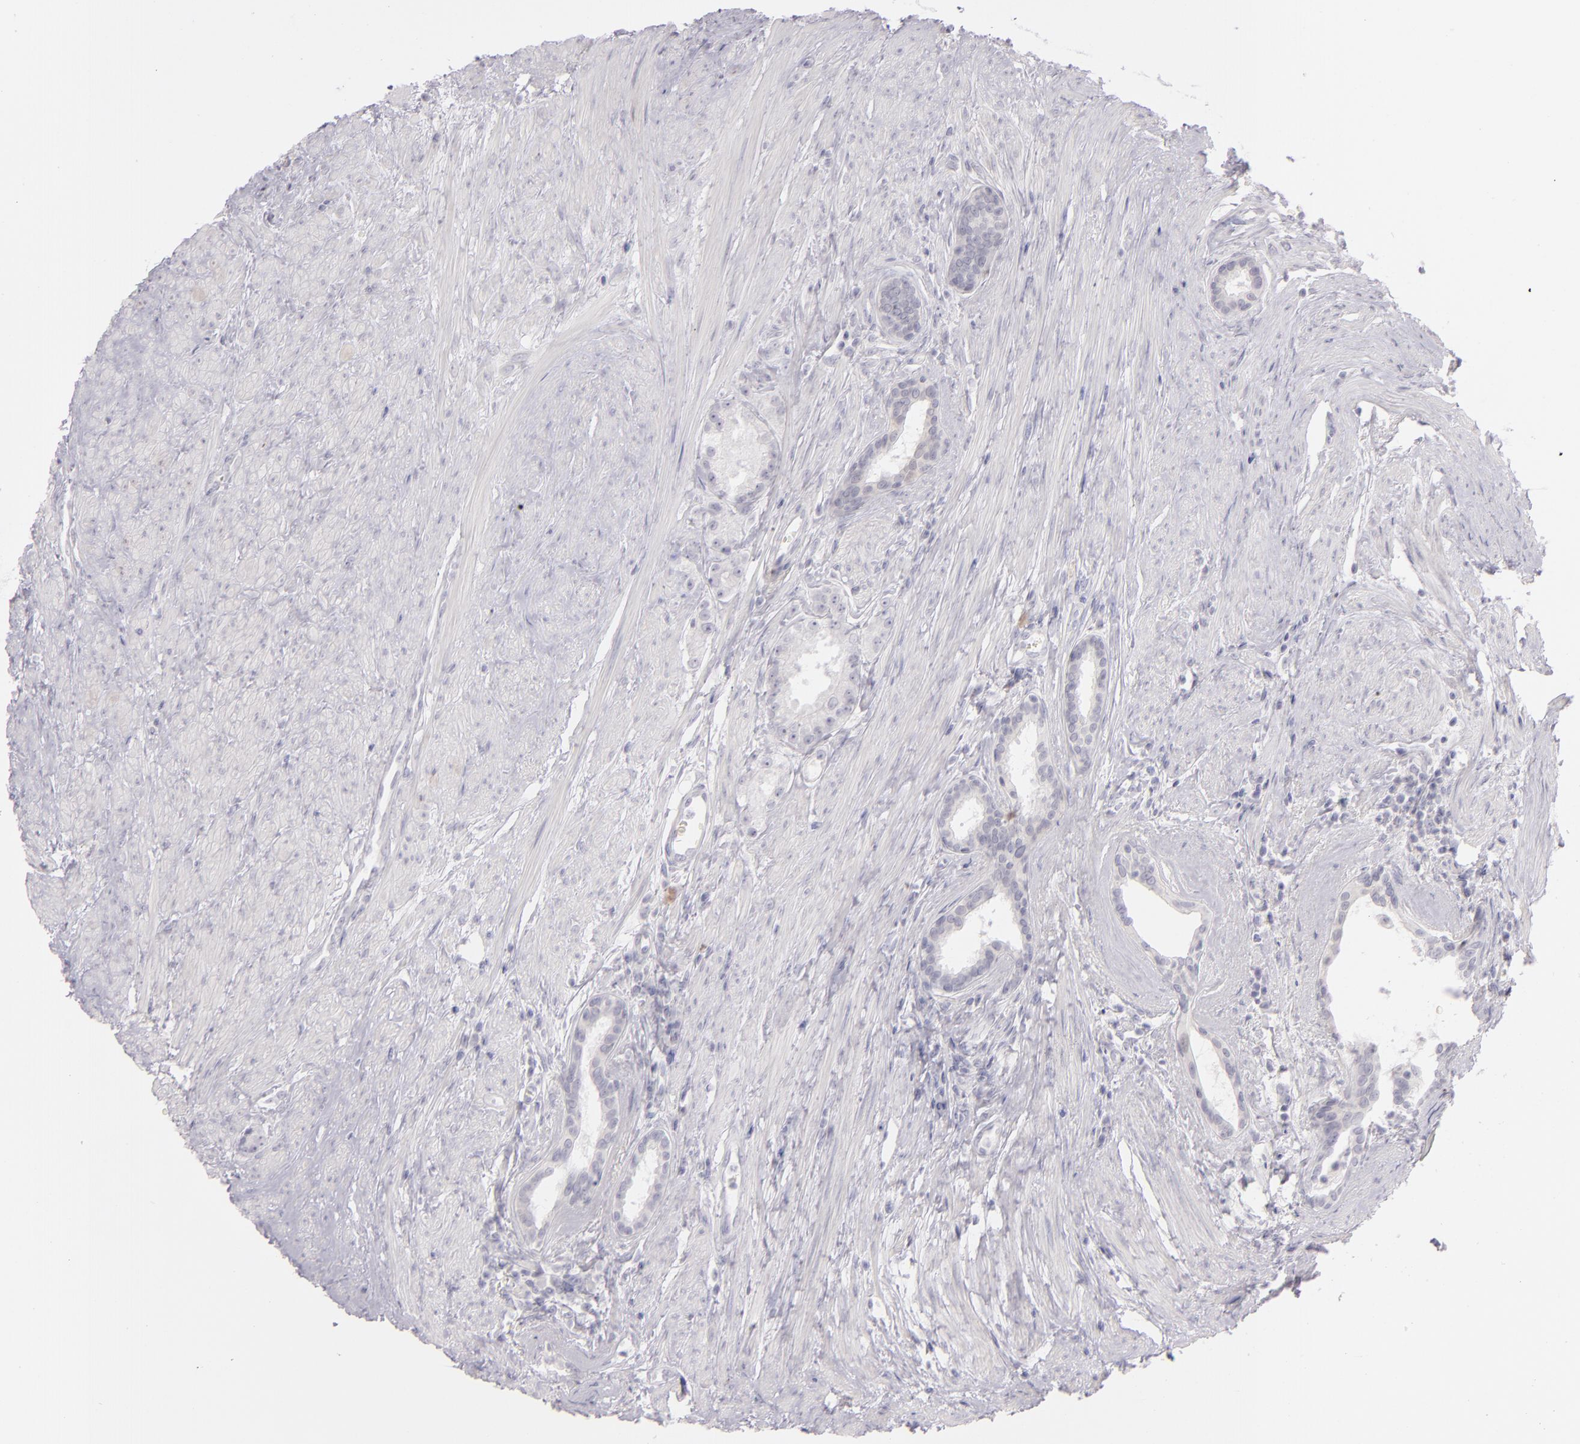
{"staining": {"intensity": "negative", "quantity": "none", "location": "none"}, "tissue": "prostate cancer", "cell_type": "Tumor cells", "image_type": "cancer", "snomed": [{"axis": "morphology", "description": "Adenocarcinoma, Medium grade"}, {"axis": "topography", "description": "Prostate"}], "caption": "The histopathology image displays no significant expression in tumor cells of prostate cancer (medium-grade adenocarcinoma).", "gene": "CD40", "patient": {"sex": "male", "age": 72}}